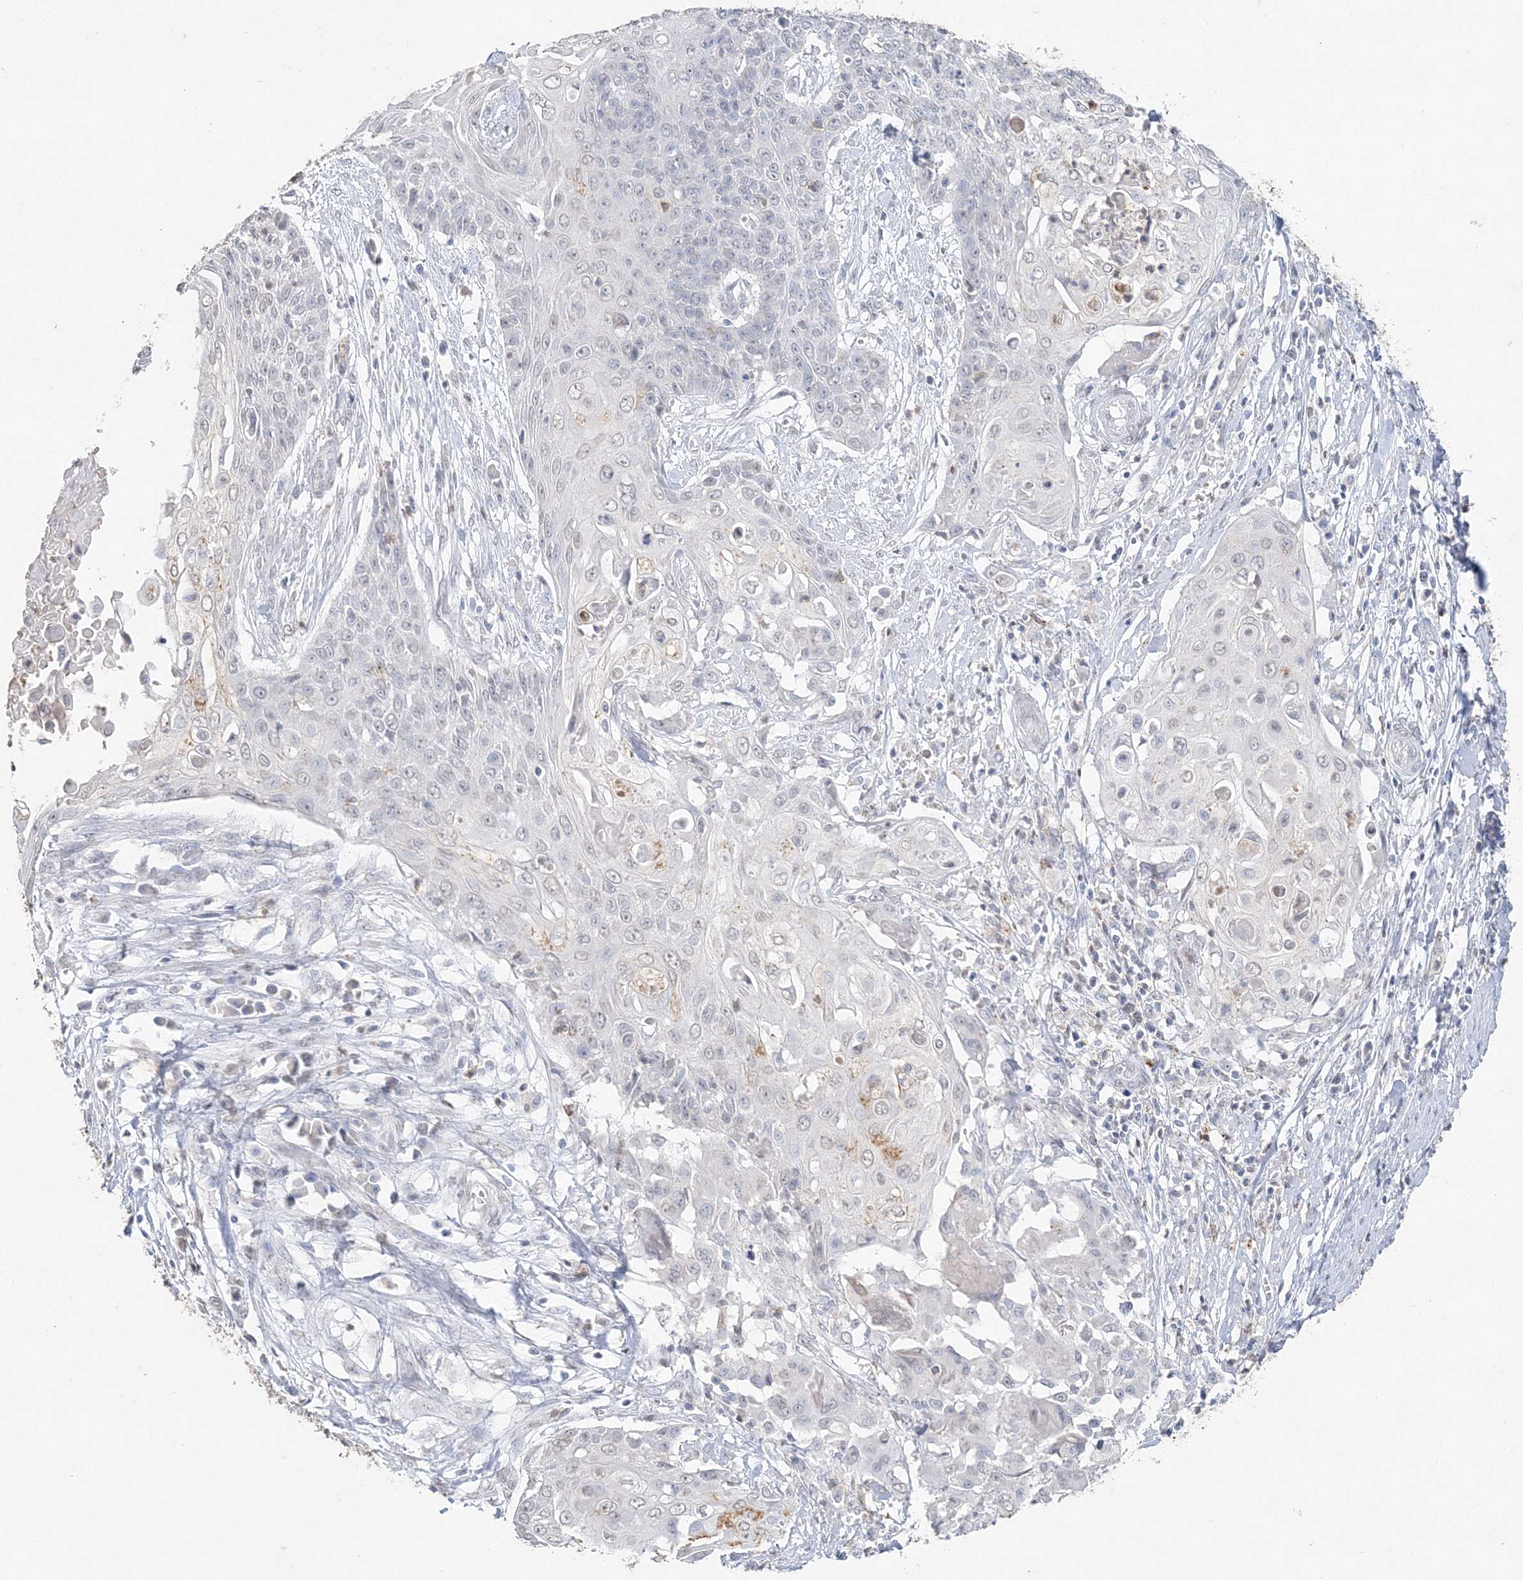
{"staining": {"intensity": "negative", "quantity": "none", "location": "none"}, "tissue": "cervical cancer", "cell_type": "Tumor cells", "image_type": "cancer", "snomed": [{"axis": "morphology", "description": "Squamous cell carcinoma, NOS"}, {"axis": "topography", "description": "Cervix"}], "caption": "DAB immunohistochemical staining of human cervical cancer demonstrates no significant expression in tumor cells.", "gene": "PDCD1", "patient": {"sex": "female", "age": 39}}